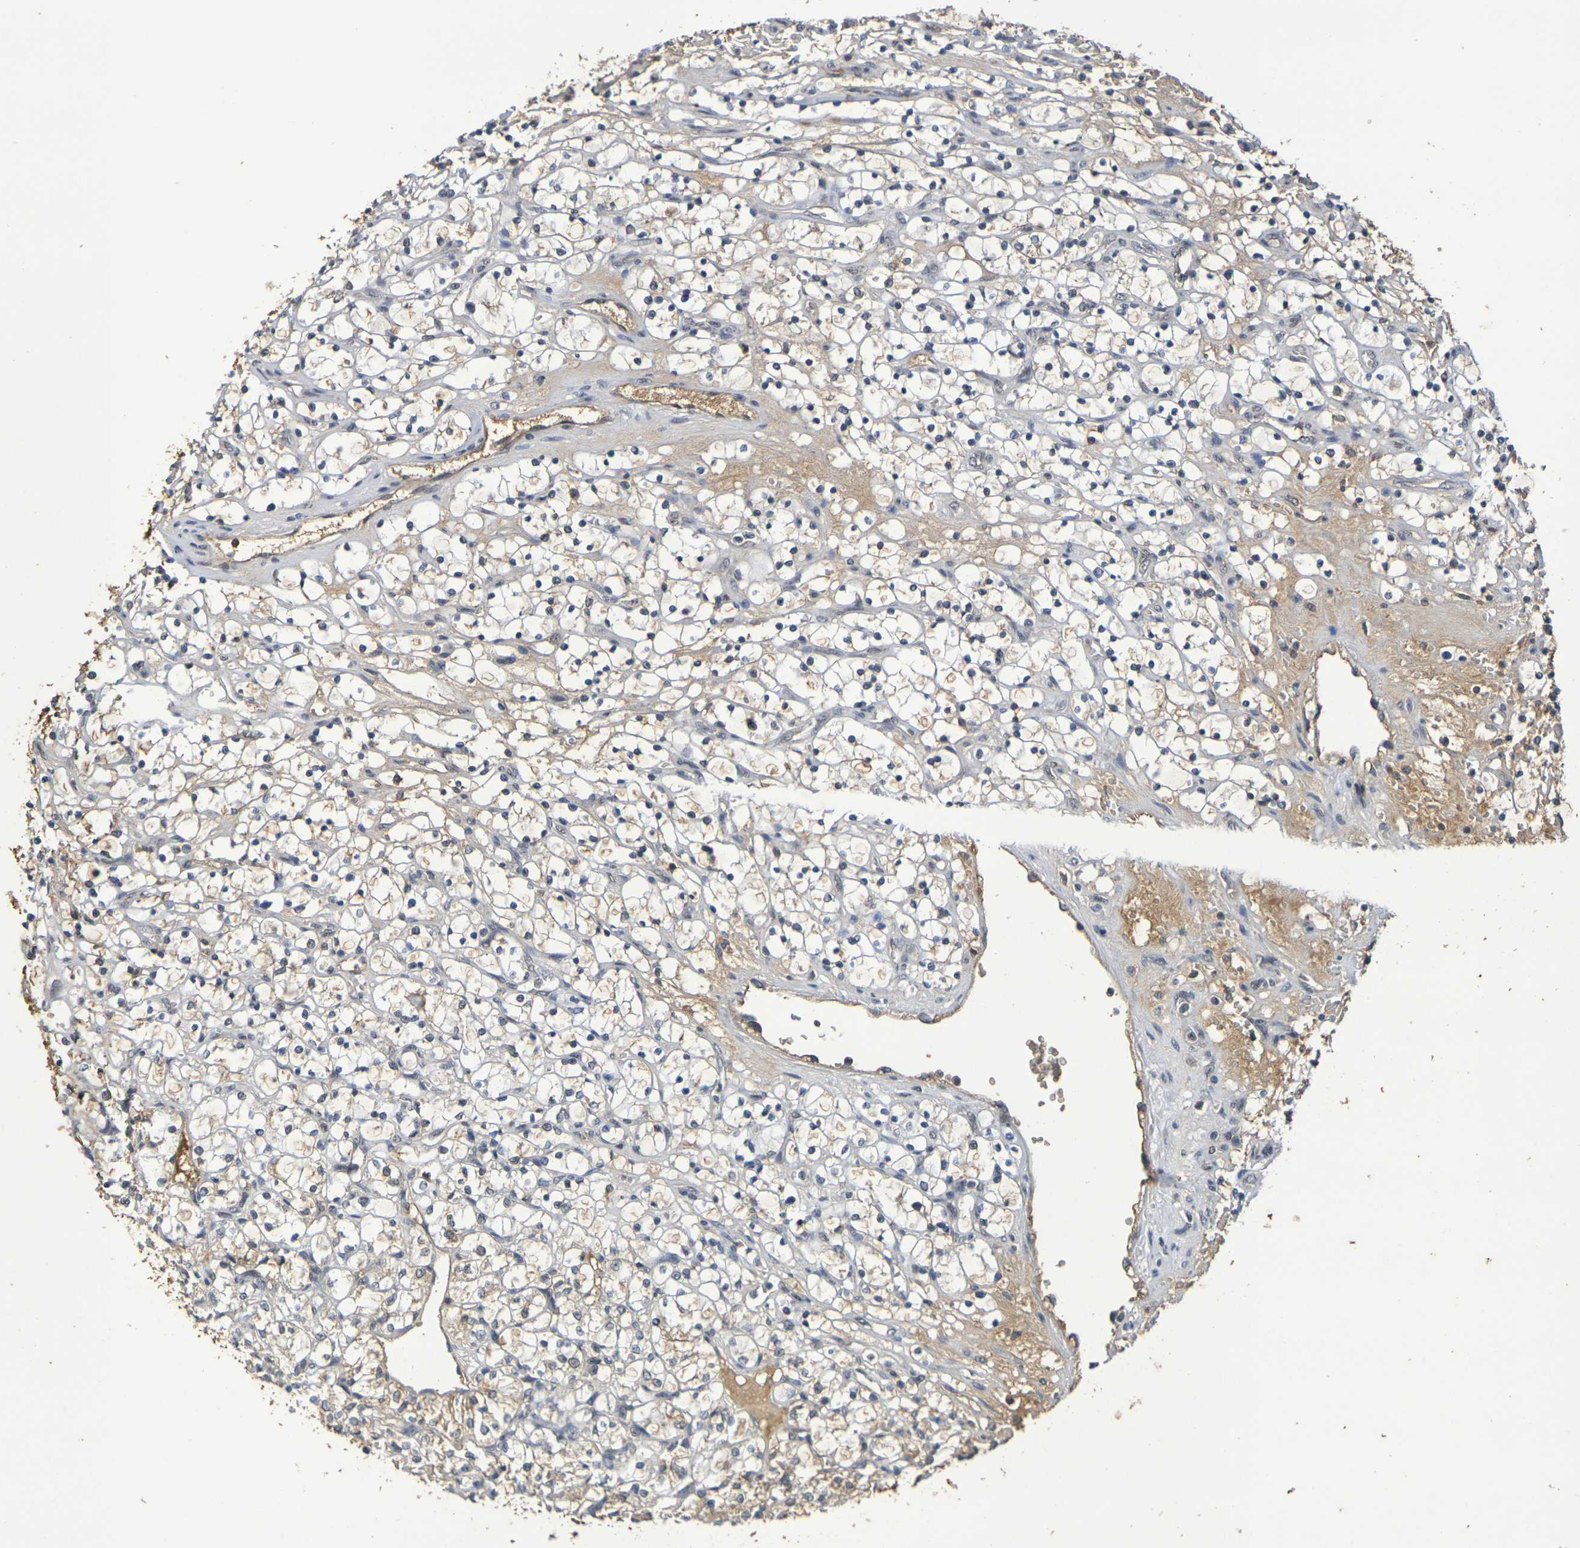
{"staining": {"intensity": "weak", "quantity": "<25%", "location": "cytoplasmic/membranous"}, "tissue": "renal cancer", "cell_type": "Tumor cells", "image_type": "cancer", "snomed": [{"axis": "morphology", "description": "Adenocarcinoma, NOS"}, {"axis": "topography", "description": "Kidney"}], "caption": "There is no significant staining in tumor cells of renal cancer. The staining is performed using DAB brown chromogen with nuclei counter-stained in using hematoxylin.", "gene": "TERF2", "patient": {"sex": "female", "age": 69}}